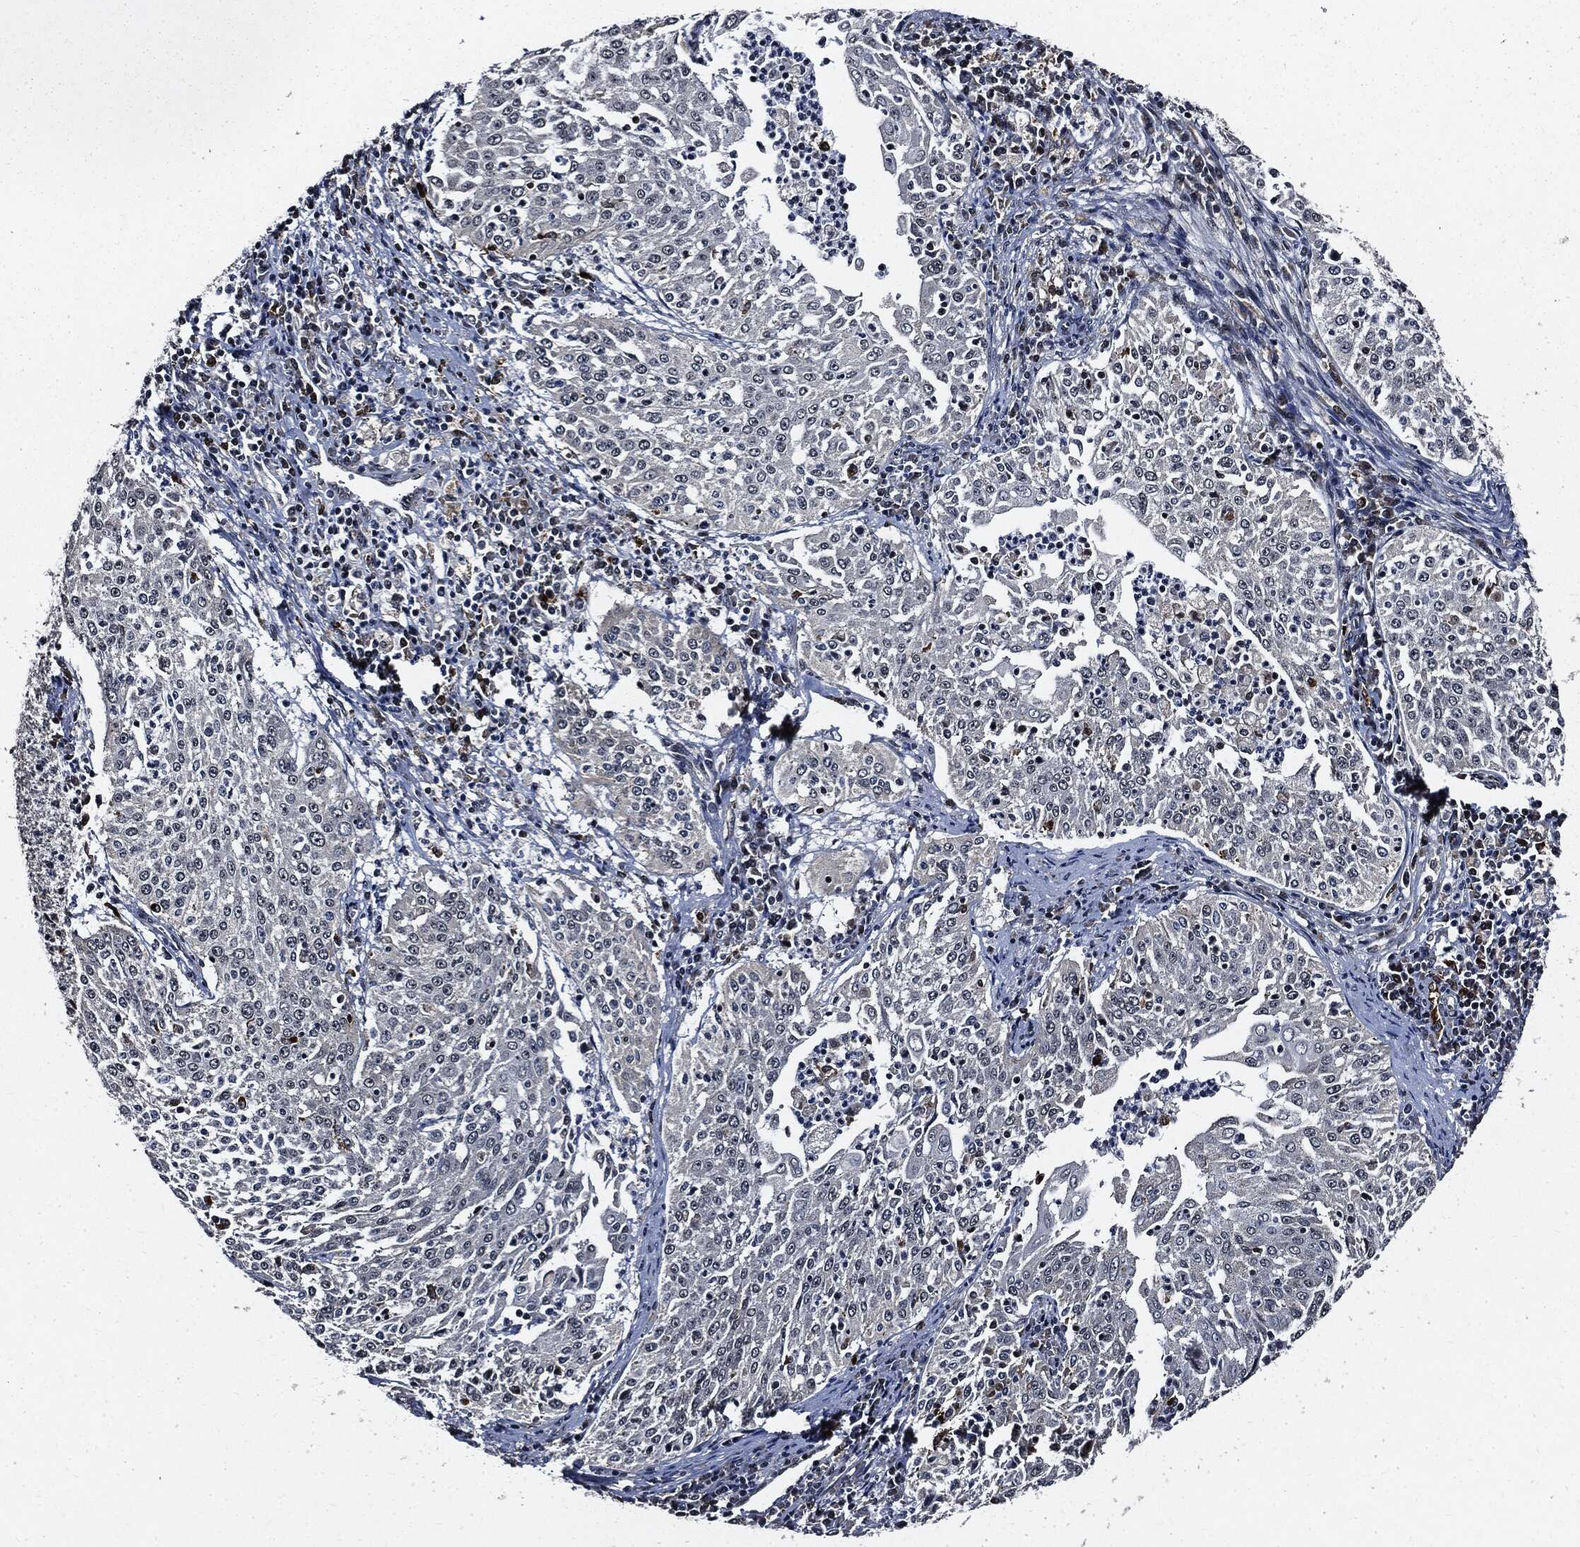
{"staining": {"intensity": "negative", "quantity": "none", "location": "none"}, "tissue": "cervical cancer", "cell_type": "Tumor cells", "image_type": "cancer", "snomed": [{"axis": "morphology", "description": "Squamous cell carcinoma, NOS"}, {"axis": "topography", "description": "Cervix"}], "caption": "Human squamous cell carcinoma (cervical) stained for a protein using immunohistochemistry shows no expression in tumor cells.", "gene": "SUGT1", "patient": {"sex": "female", "age": 41}}